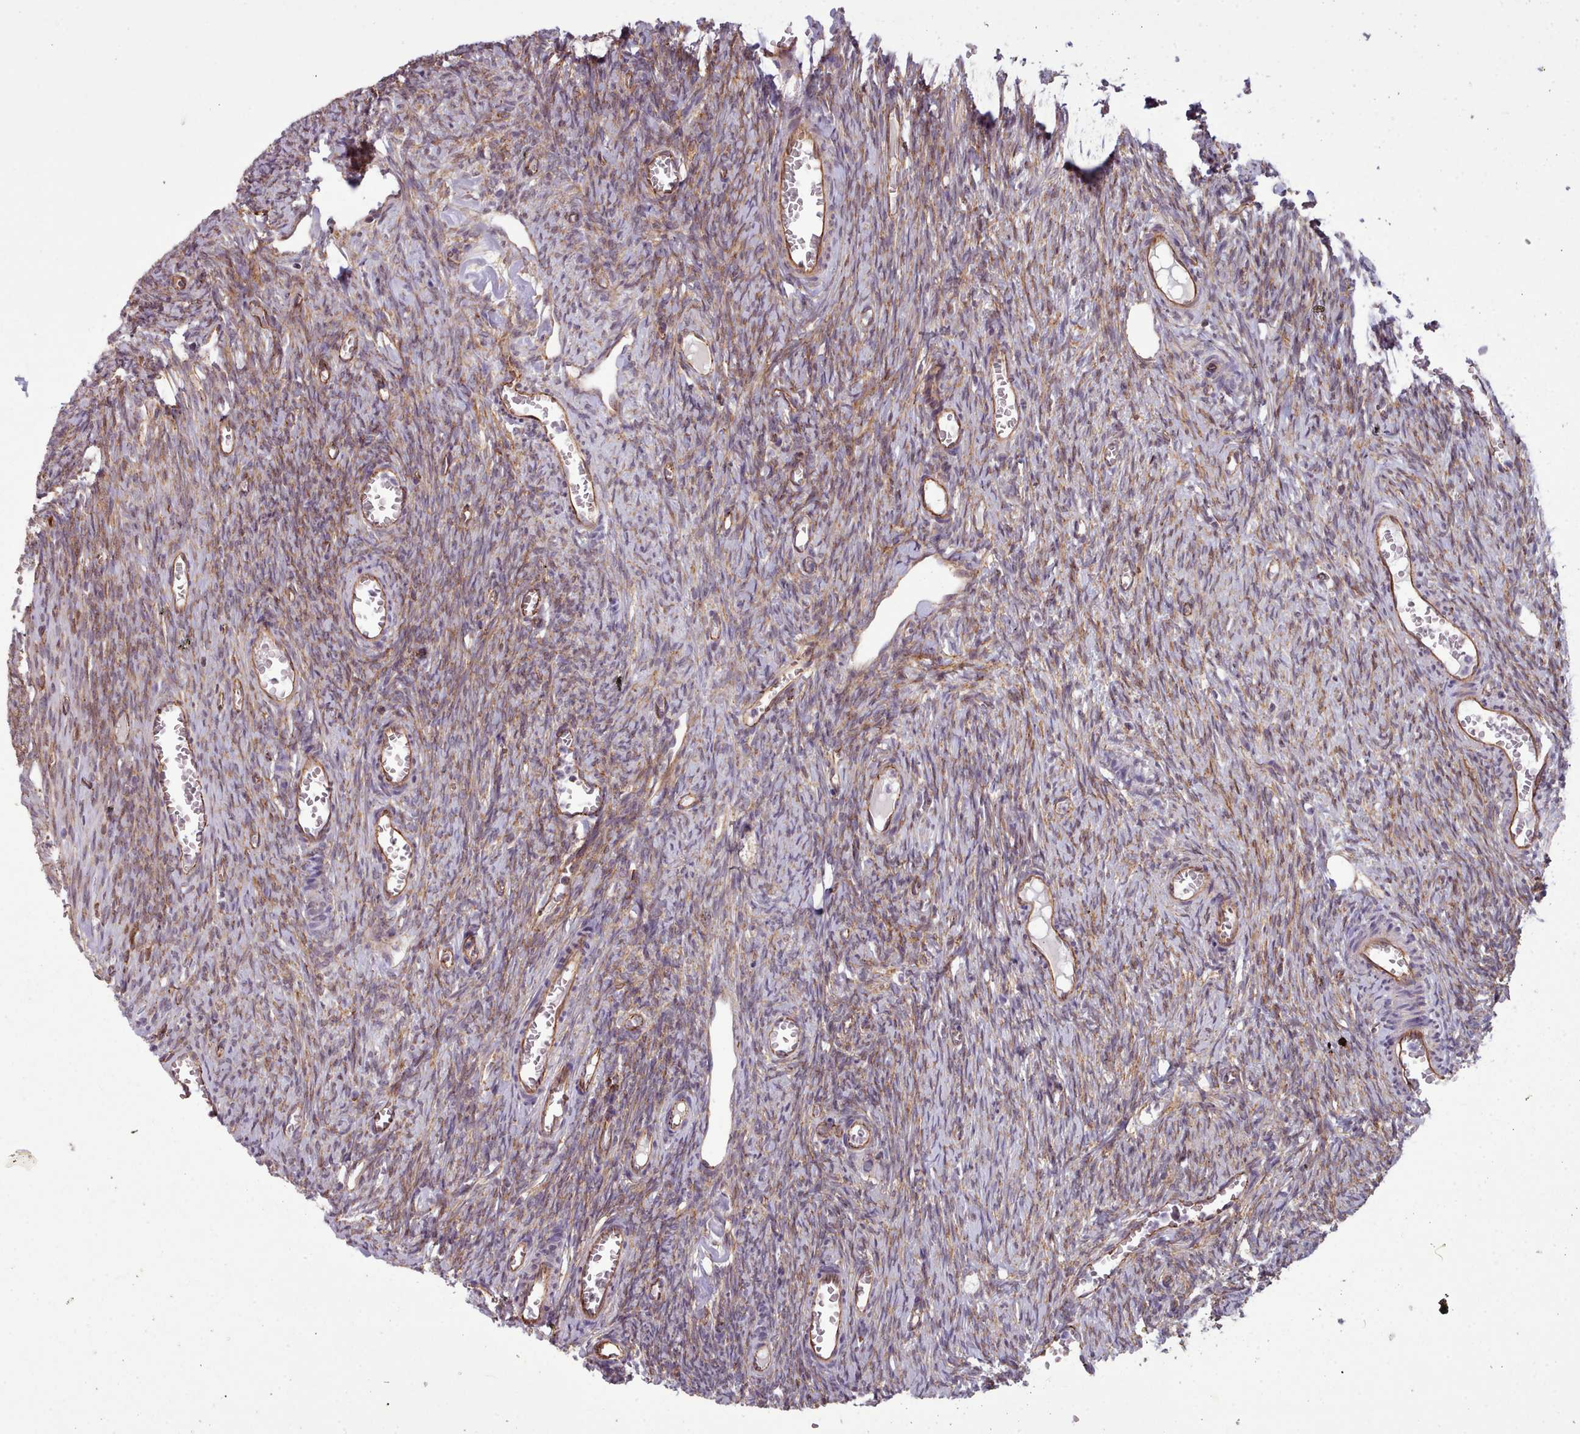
{"staining": {"intensity": "moderate", "quantity": ">75%", "location": "cytoplasmic/membranous"}, "tissue": "ovary", "cell_type": "Ovarian stroma cells", "image_type": "normal", "snomed": [{"axis": "morphology", "description": "Normal tissue, NOS"}, {"axis": "topography", "description": "Ovary"}], "caption": "Moderate cytoplasmic/membranous staining for a protein is appreciated in approximately >75% of ovarian stroma cells of unremarkable ovary using immunohistochemistry (IHC).", "gene": "MRPL46", "patient": {"sex": "female", "age": 44}}